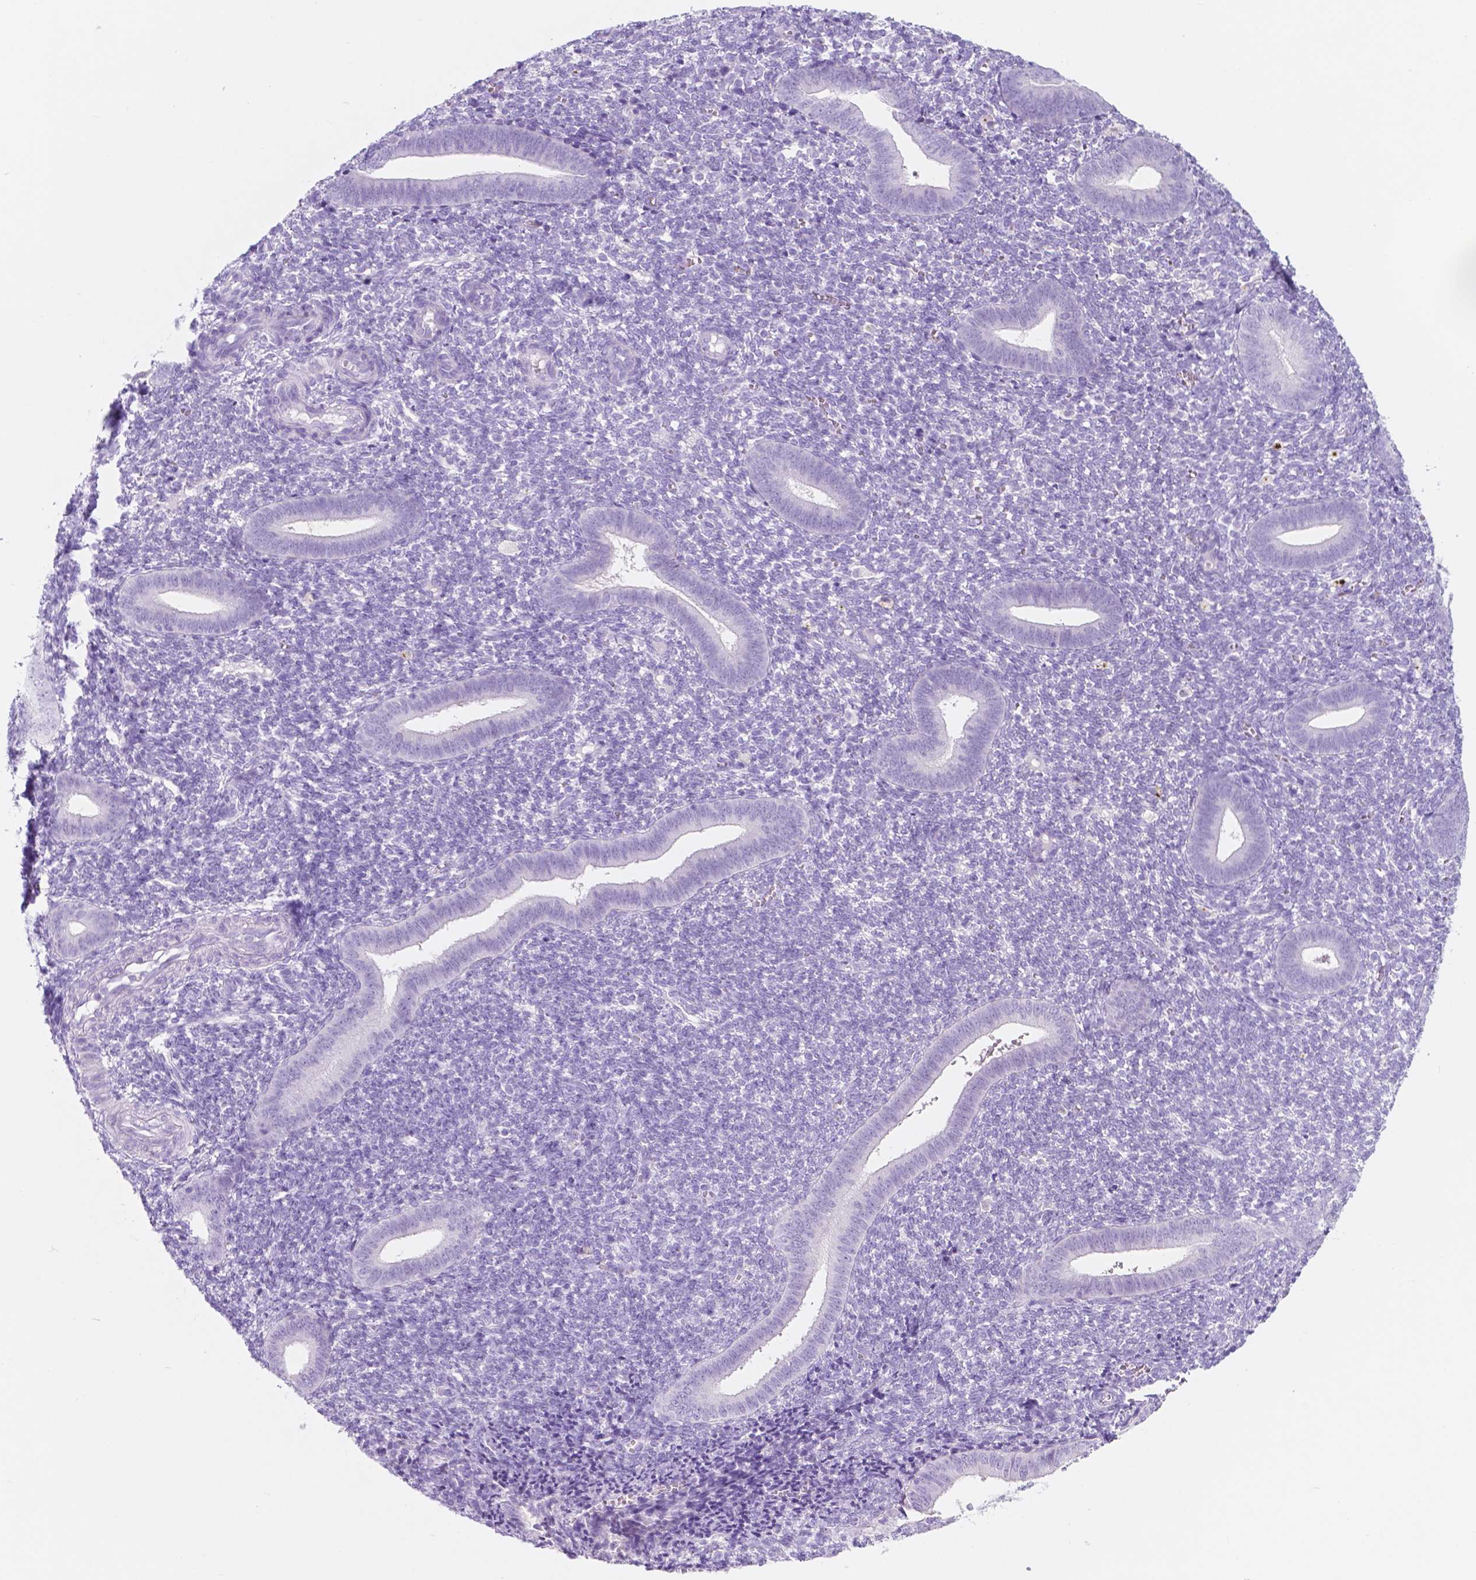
{"staining": {"intensity": "negative", "quantity": "none", "location": "none"}, "tissue": "endometrium", "cell_type": "Cells in endometrial stroma", "image_type": "normal", "snomed": [{"axis": "morphology", "description": "Normal tissue, NOS"}, {"axis": "topography", "description": "Endometrium"}], "caption": "The micrograph shows no significant staining in cells in endometrial stroma of endometrium.", "gene": "CUZD1", "patient": {"sex": "female", "age": 25}}